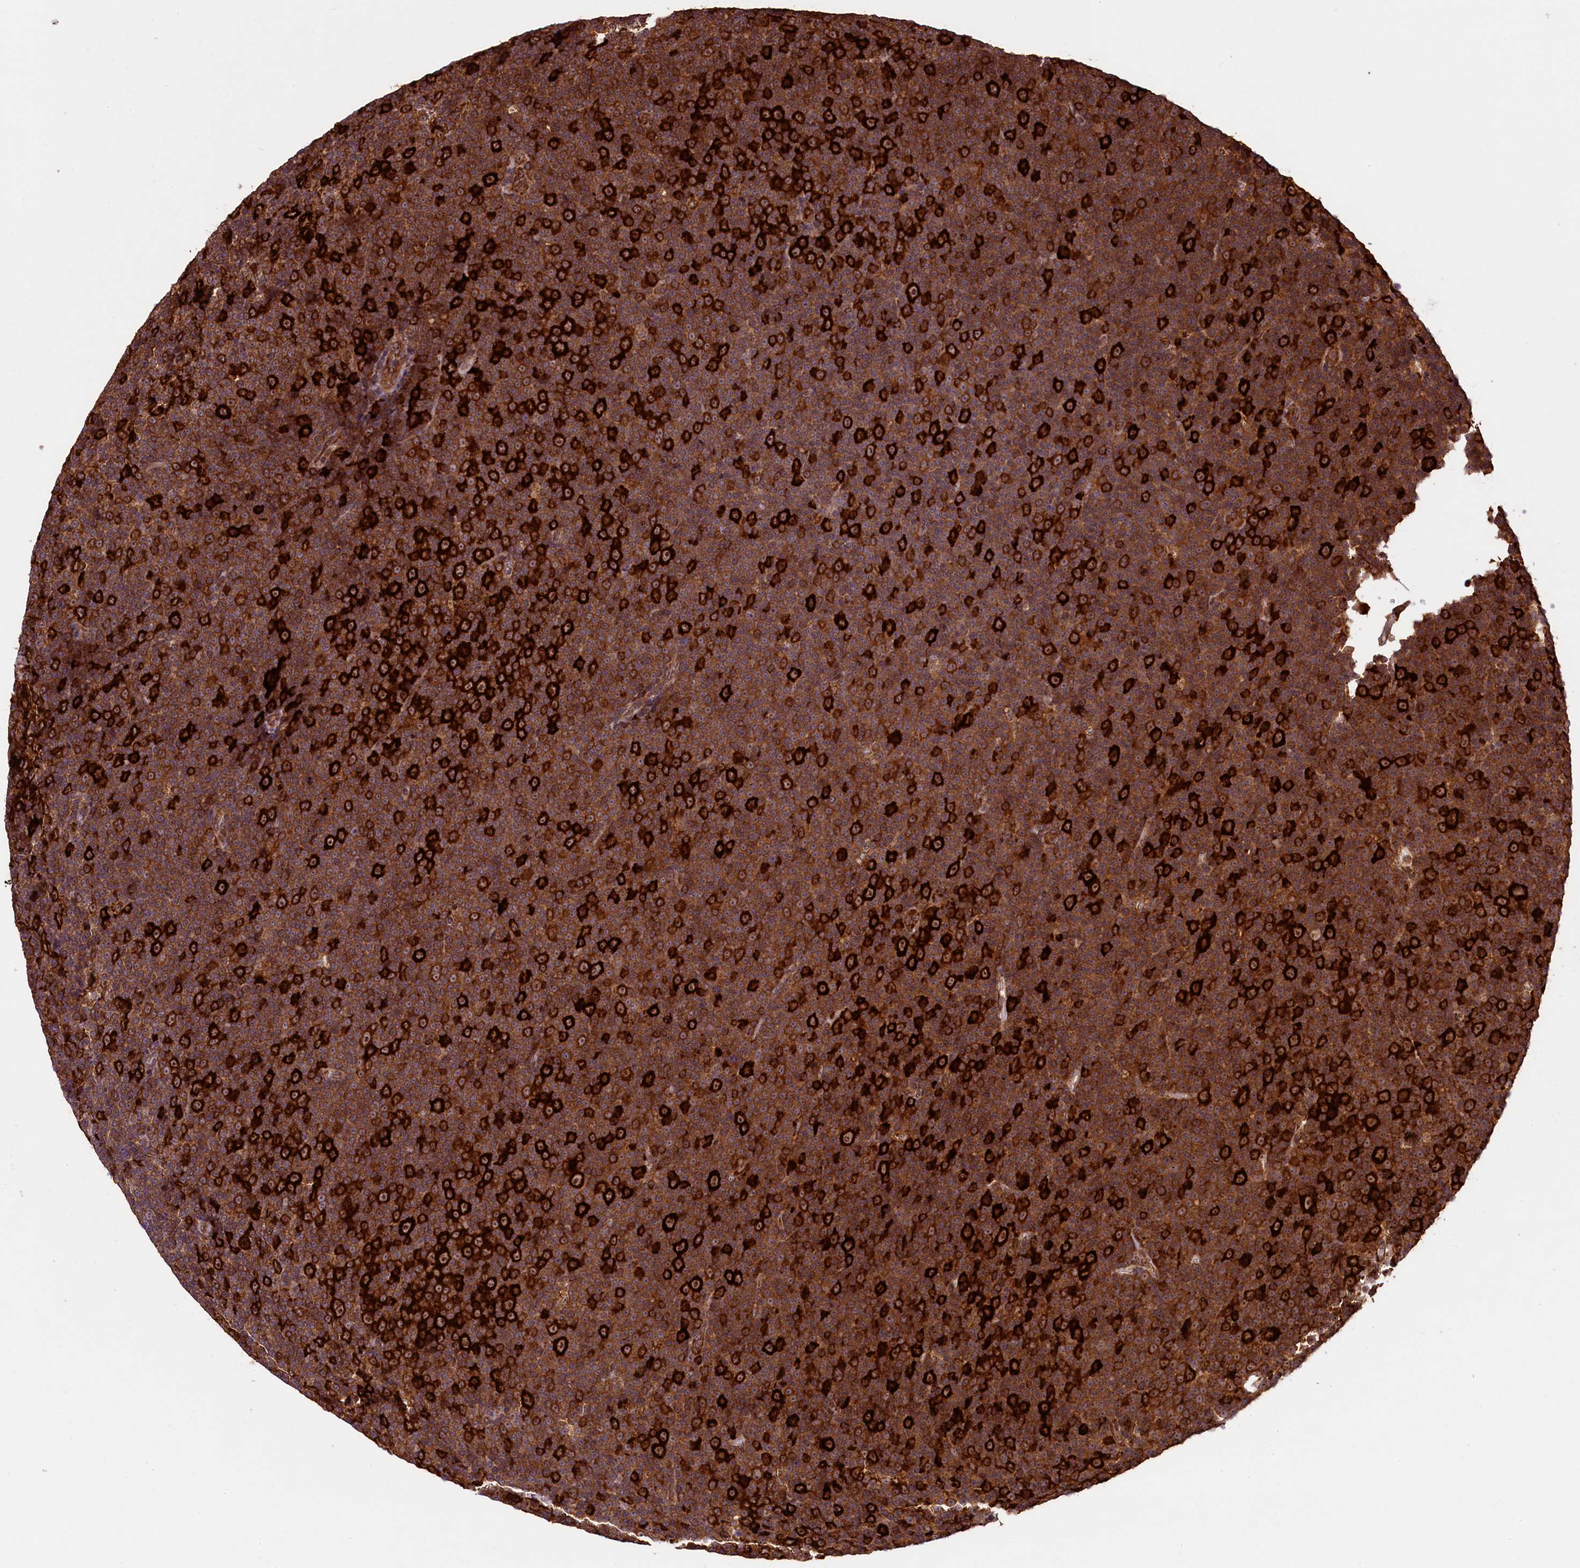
{"staining": {"intensity": "strong", "quantity": ">75%", "location": "cytoplasmic/membranous"}, "tissue": "lymphoma", "cell_type": "Tumor cells", "image_type": "cancer", "snomed": [{"axis": "morphology", "description": "Malignant lymphoma, non-Hodgkin's type, Low grade"}, {"axis": "topography", "description": "Lymph node"}], "caption": "Protein analysis of low-grade malignant lymphoma, non-Hodgkin's type tissue demonstrates strong cytoplasmic/membranous expression in approximately >75% of tumor cells. Using DAB (brown) and hematoxylin (blue) stains, captured at high magnification using brightfield microscopy.", "gene": "LARP4", "patient": {"sex": "female", "age": 67}}